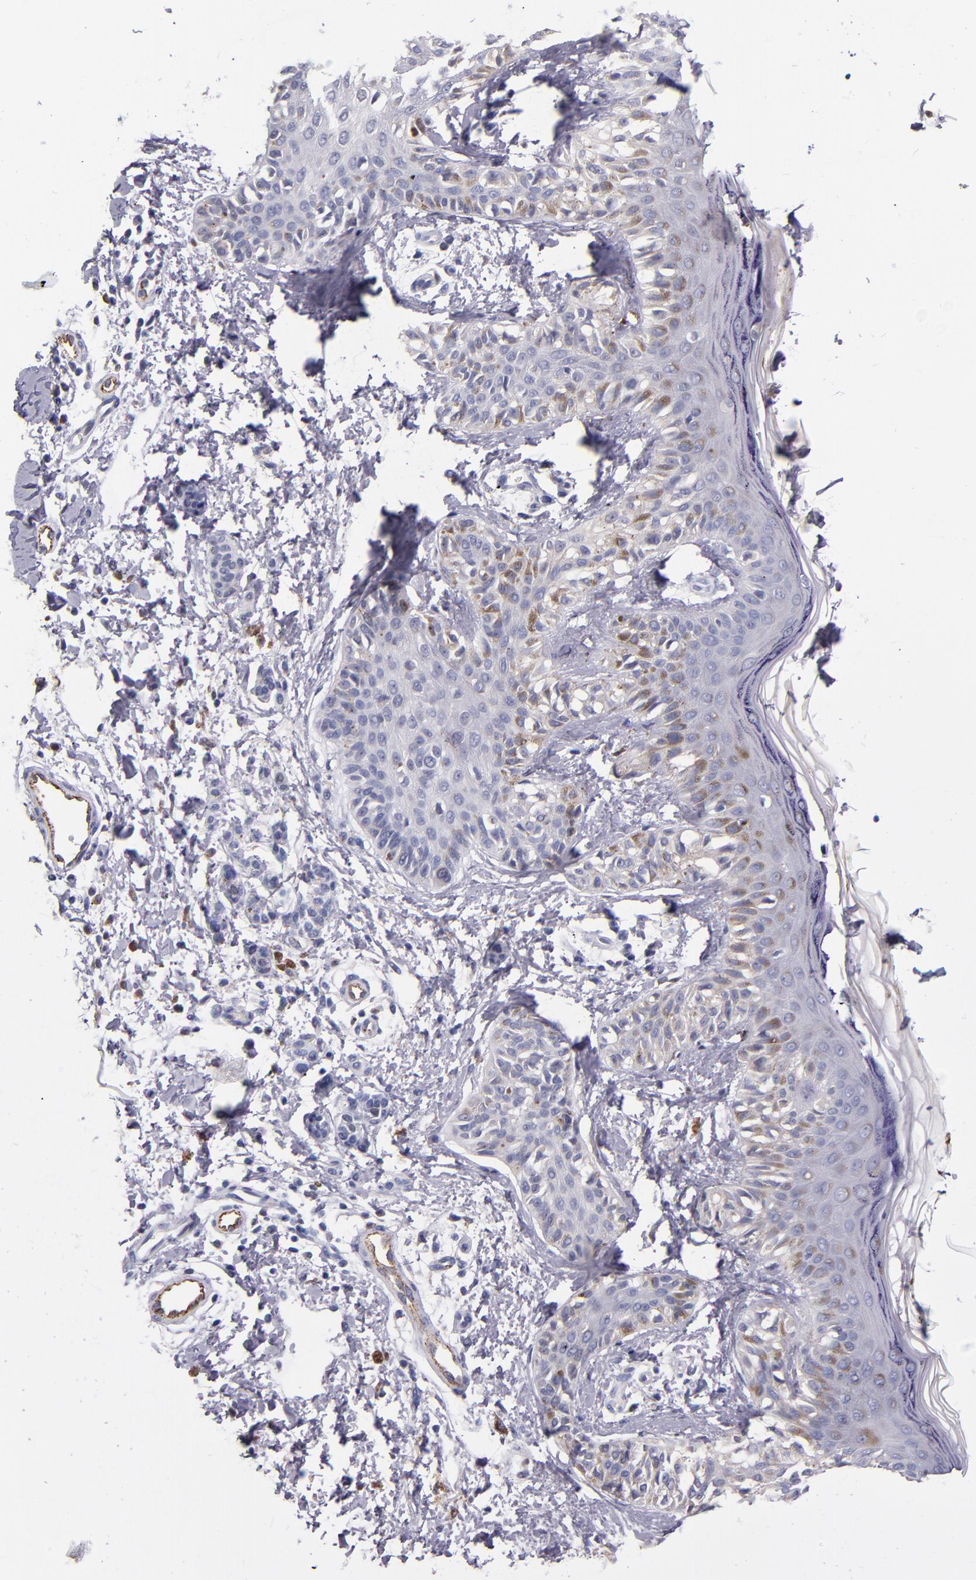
{"staining": {"intensity": "weak", "quantity": "<25%", "location": "cytoplasmic/membranous"}, "tissue": "melanoma", "cell_type": "Tumor cells", "image_type": "cancer", "snomed": [{"axis": "morphology", "description": "Normal tissue, NOS"}, {"axis": "morphology", "description": "Malignant melanoma, NOS"}, {"axis": "topography", "description": "Skin"}], "caption": "Tumor cells show no significant staining in melanoma.", "gene": "SELP", "patient": {"sex": "male", "age": 83}}